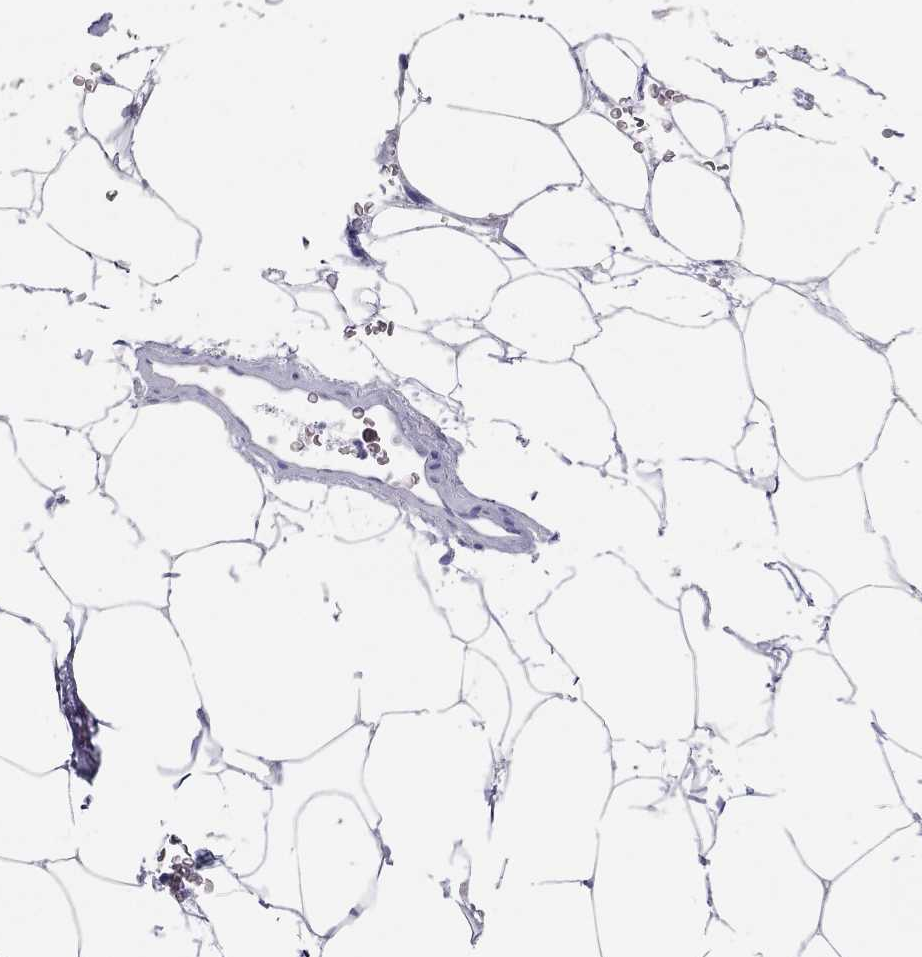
{"staining": {"intensity": "negative", "quantity": "none", "location": "none"}, "tissue": "adipose tissue", "cell_type": "Adipocytes", "image_type": "normal", "snomed": [{"axis": "morphology", "description": "Normal tissue, NOS"}, {"axis": "topography", "description": "Soft tissue"}, {"axis": "topography", "description": "Adipose tissue"}, {"axis": "topography", "description": "Vascular tissue"}, {"axis": "topography", "description": "Peripheral nerve tissue"}], "caption": "Immunohistochemistry (IHC) histopathology image of normal adipose tissue stained for a protein (brown), which displays no positivity in adipocytes.", "gene": "PCDHGC5", "patient": {"sex": "male", "age": 68}}